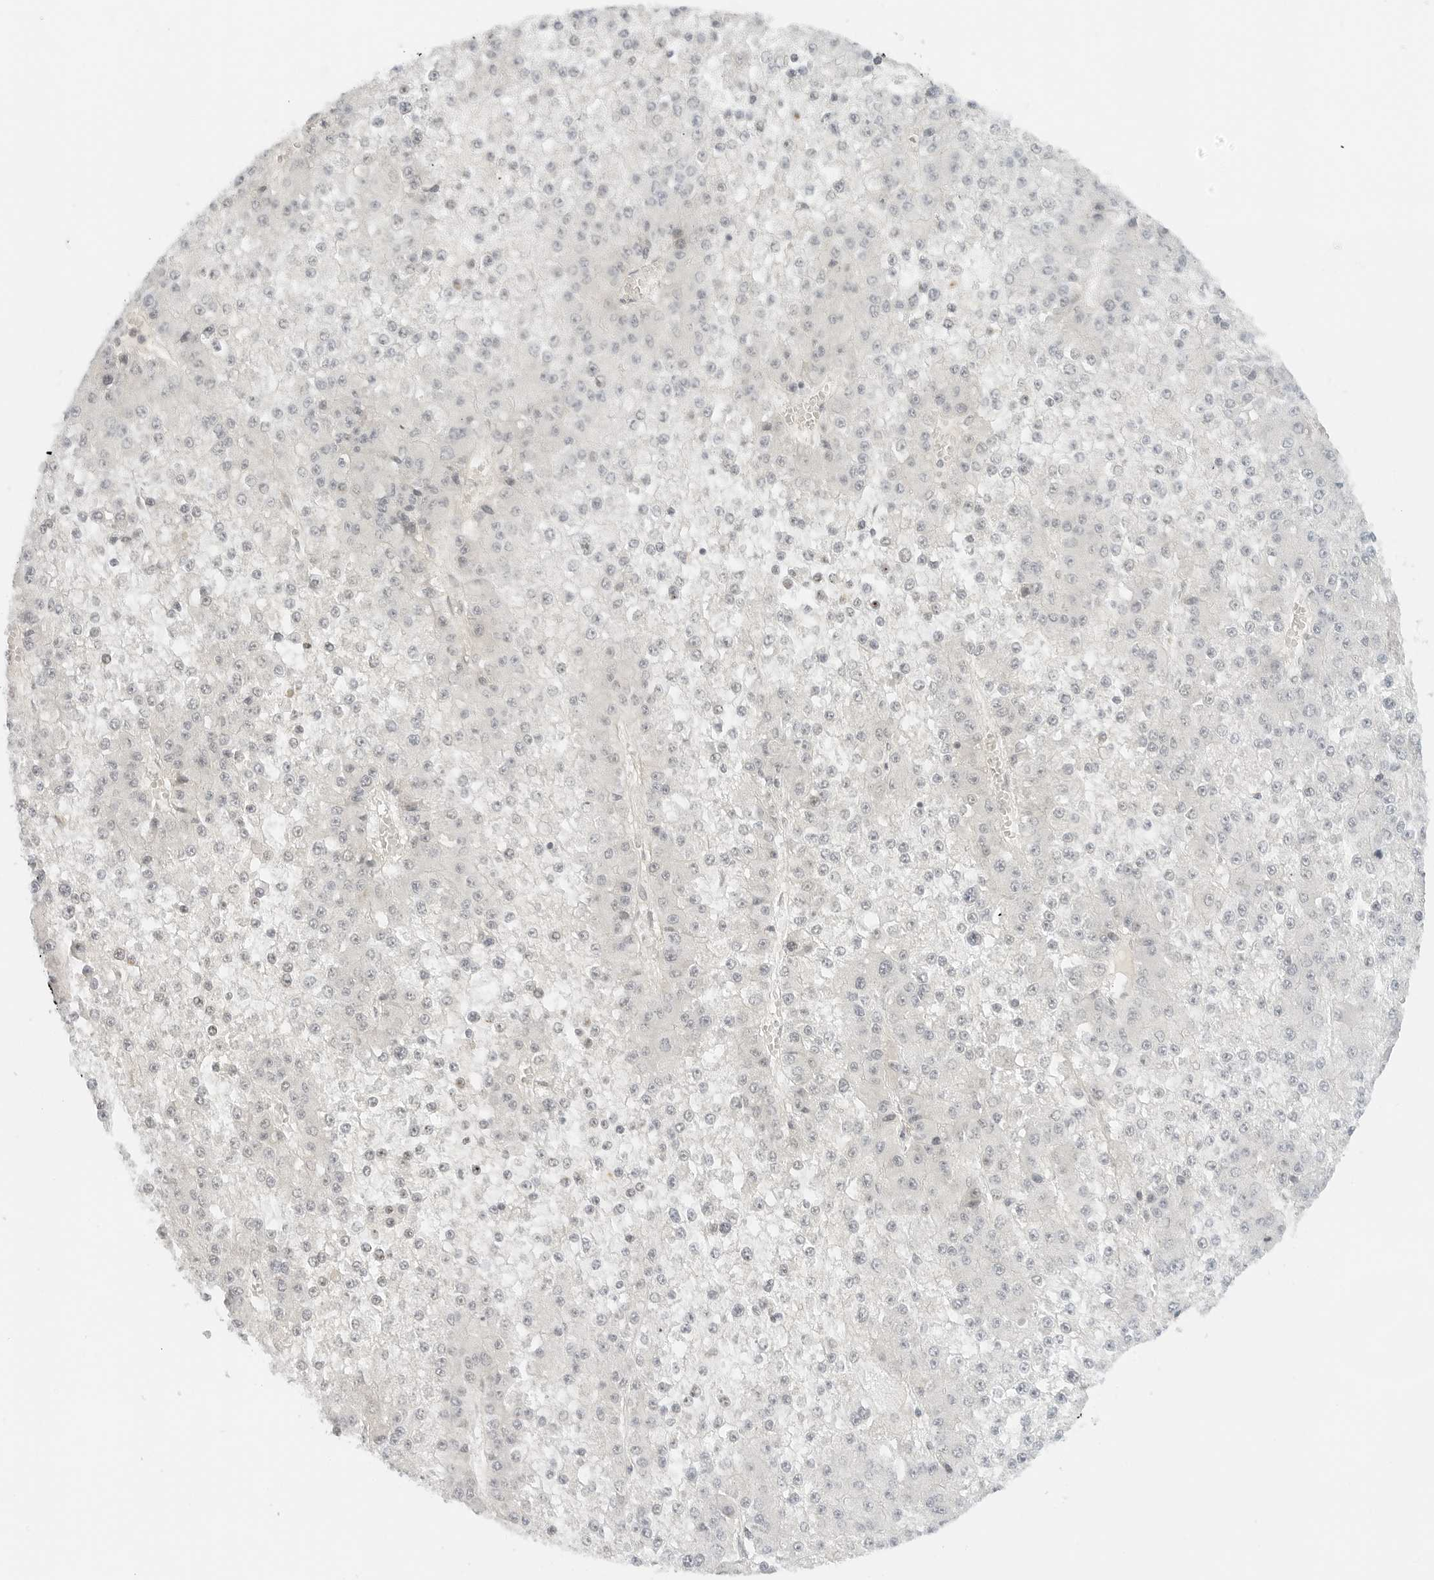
{"staining": {"intensity": "weak", "quantity": "<25%", "location": "nuclear"}, "tissue": "liver cancer", "cell_type": "Tumor cells", "image_type": "cancer", "snomed": [{"axis": "morphology", "description": "Carcinoma, Hepatocellular, NOS"}, {"axis": "topography", "description": "Liver"}], "caption": "Tumor cells show no significant expression in hepatocellular carcinoma (liver).", "gene": "NEO1", "patient": {"sex": "female", "age": 73}}